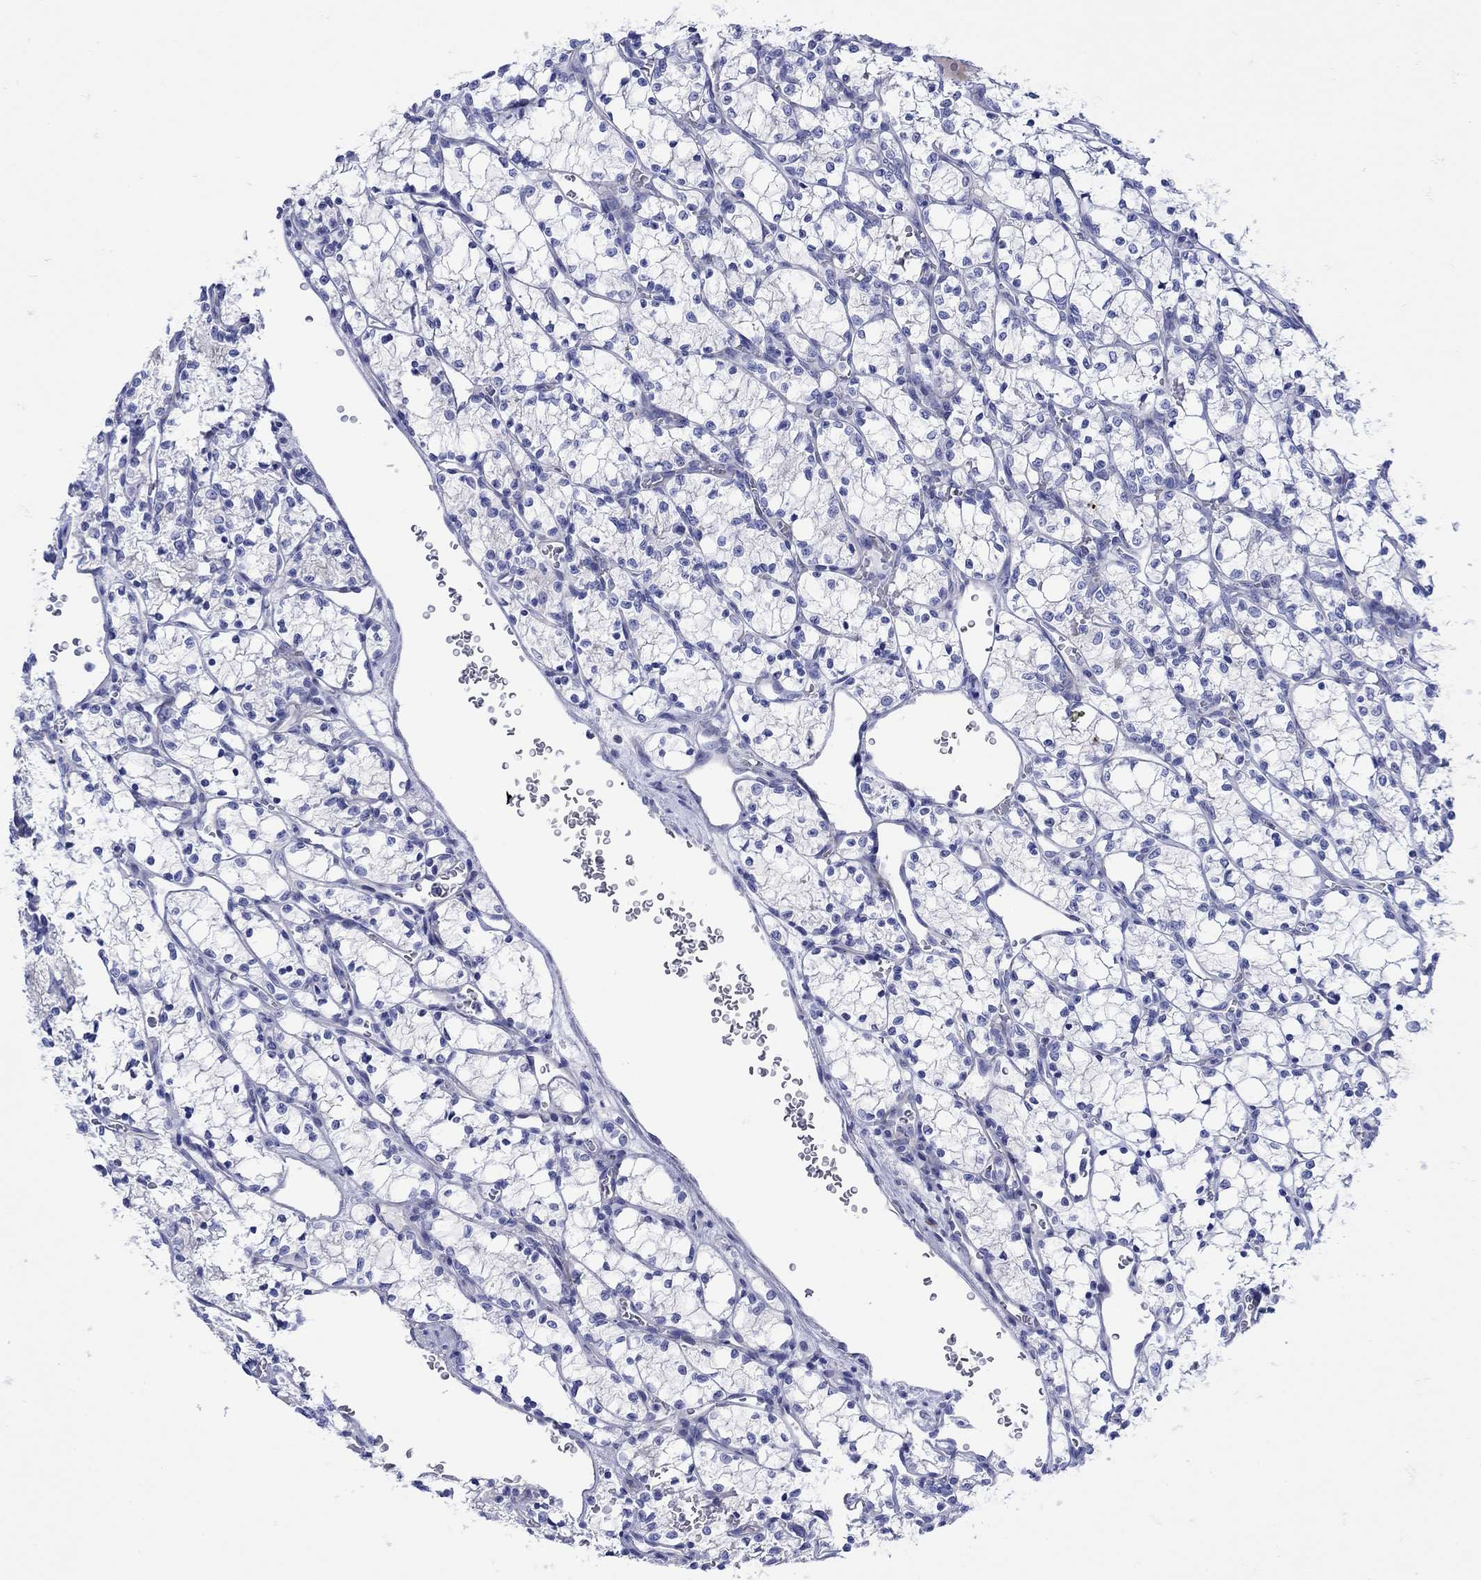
{"staining": {"intensity": "negative", "quantity": "none", "location": "none"}, "tissue": "renal cancer", "cell_type": "Tumor cells", "image_type": "cancer", "snomed": [{"axis": "morphology", "description": "Adenocarcinoma, NOS"}, {"axis": "topography", "description": "Kidney"}], "caption": "High power microscopy photomicrograph of an IHC photomicrograph of renal cancer (adenocarcinoma), revealing no significant positivity in tumor cells. The staining is performed using DAB (3,3'-diaminobenzidine) brown chromogen with nuclei counter-stained in using hematoxylin.", "gene": "ANKMY1", "patient": {"sex": "female", "age": 69}}